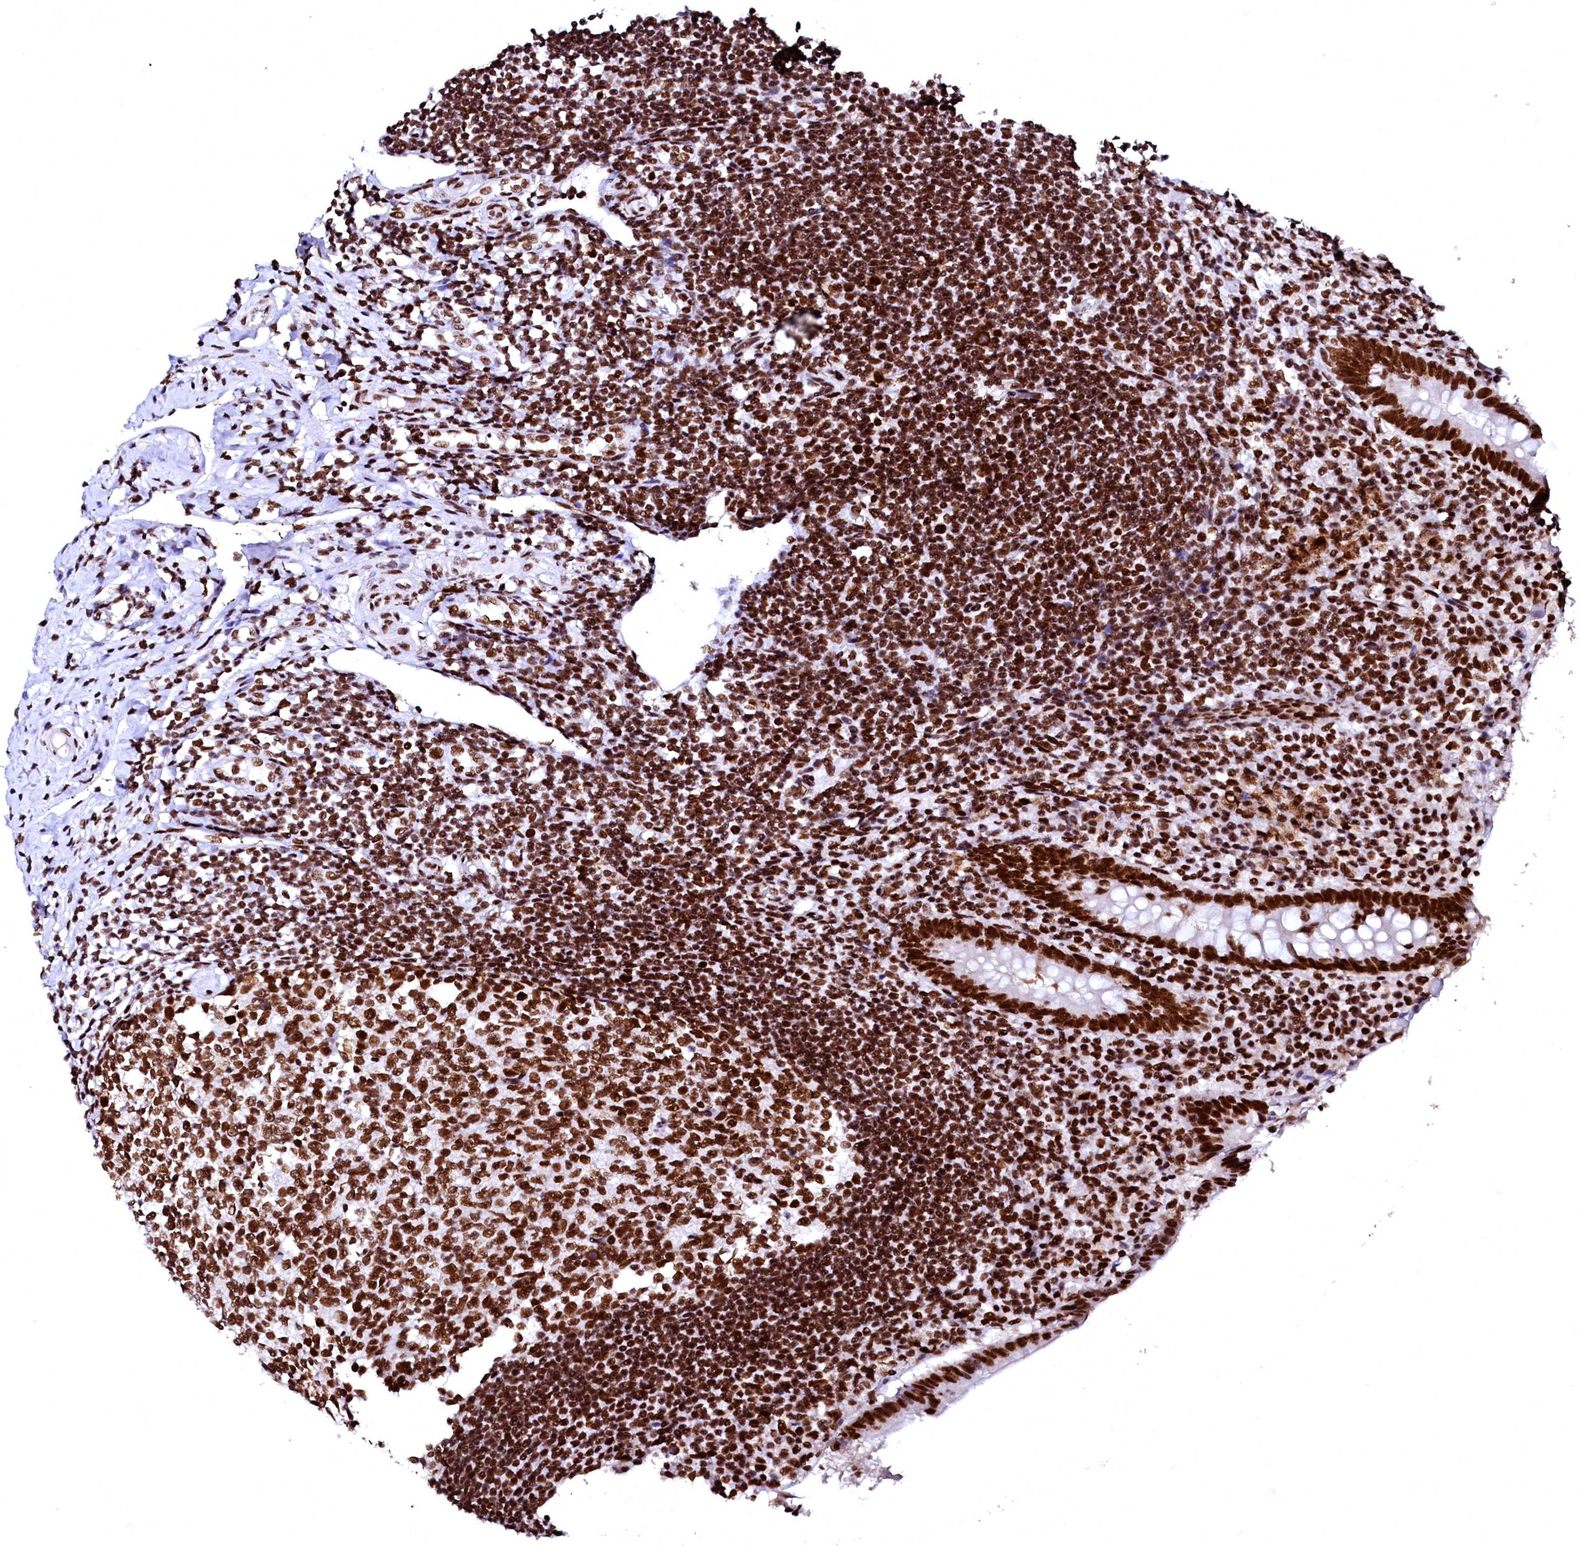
{"staining": {"intensity": "strong", "quantity": ">75%", "location": "nuclear"}, "tissue": "appendix", "cell_type": "Glandular cells", "image_type": "normal", "snomed": [{"axis": "morphology", "description": "Normal tissue, NOS"}, {"axis": "topography", "description": "Appendix"}], "caption": "An IHC histopathology image of unremarkable tissue is shown. Protein staining in brown highlights strong nuclear positivity in appendix within glandular cells. The staining was performed using DAB (3,3'-diaminobenzidine), with brown indicating positive protein expression. Nuclei are stained blue with hematoxylin.", "gene": "CPSF6", "patient": {"sex": "female", "age": 17}}